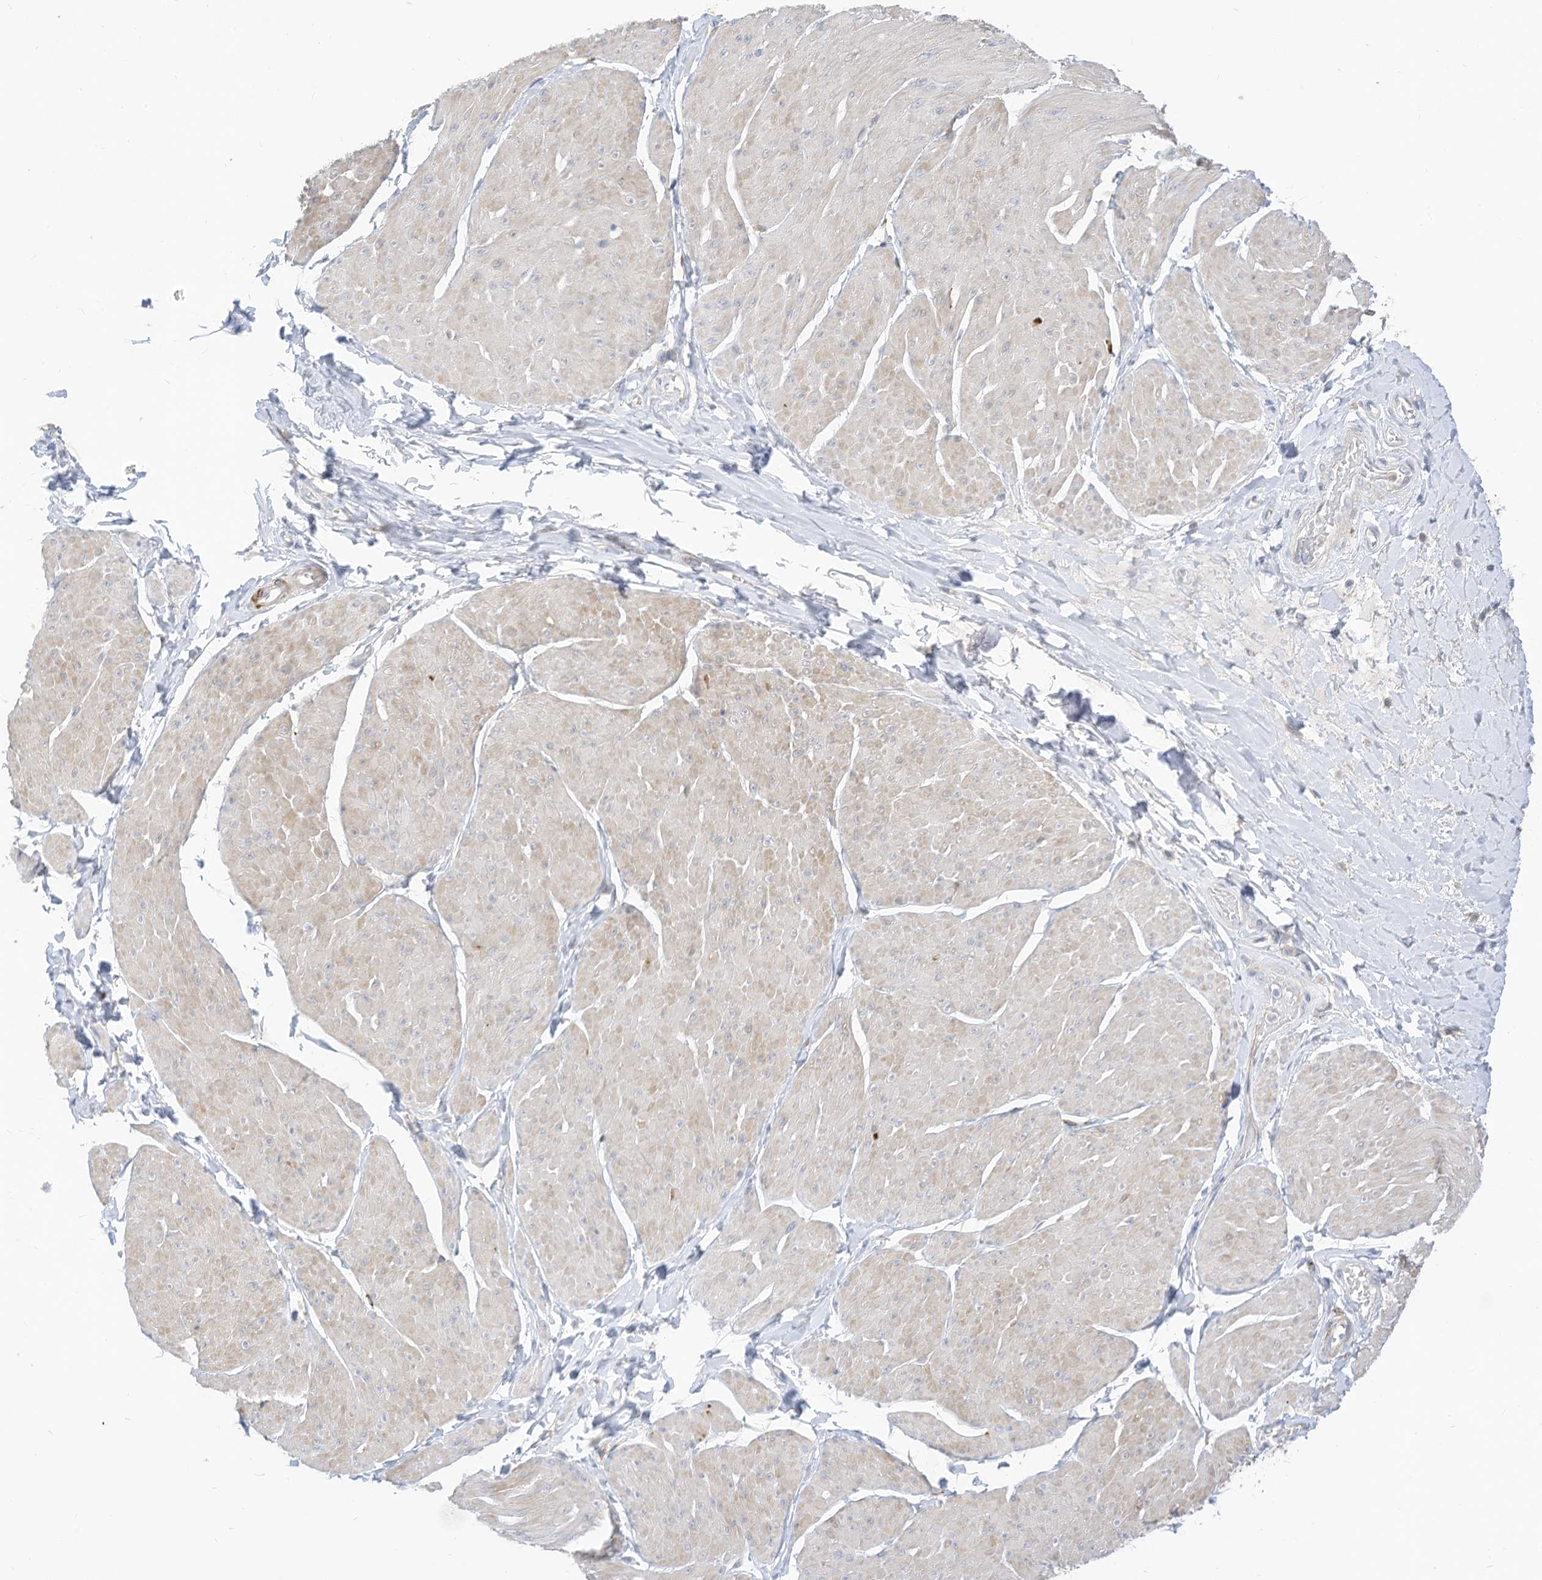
{"staining": {"intensity": "negative", "quantity": "none", "location": "none"}, "tissue": "smooth muscle", "cell_type": "Smooth muscle cells", "image_type": "normal", "snomed": [{"axis": "morphology", "description": "Urothelial carcinoma, High grade"}, {"axis": "topography", "description": "Urinary bladder"}], "caption": "Micrograph shows no protein positivity in smooth muscle cells of benign smooth muscle.", "gene": "ATP13A1", "patient": {"sex": "male", "age": 46}}